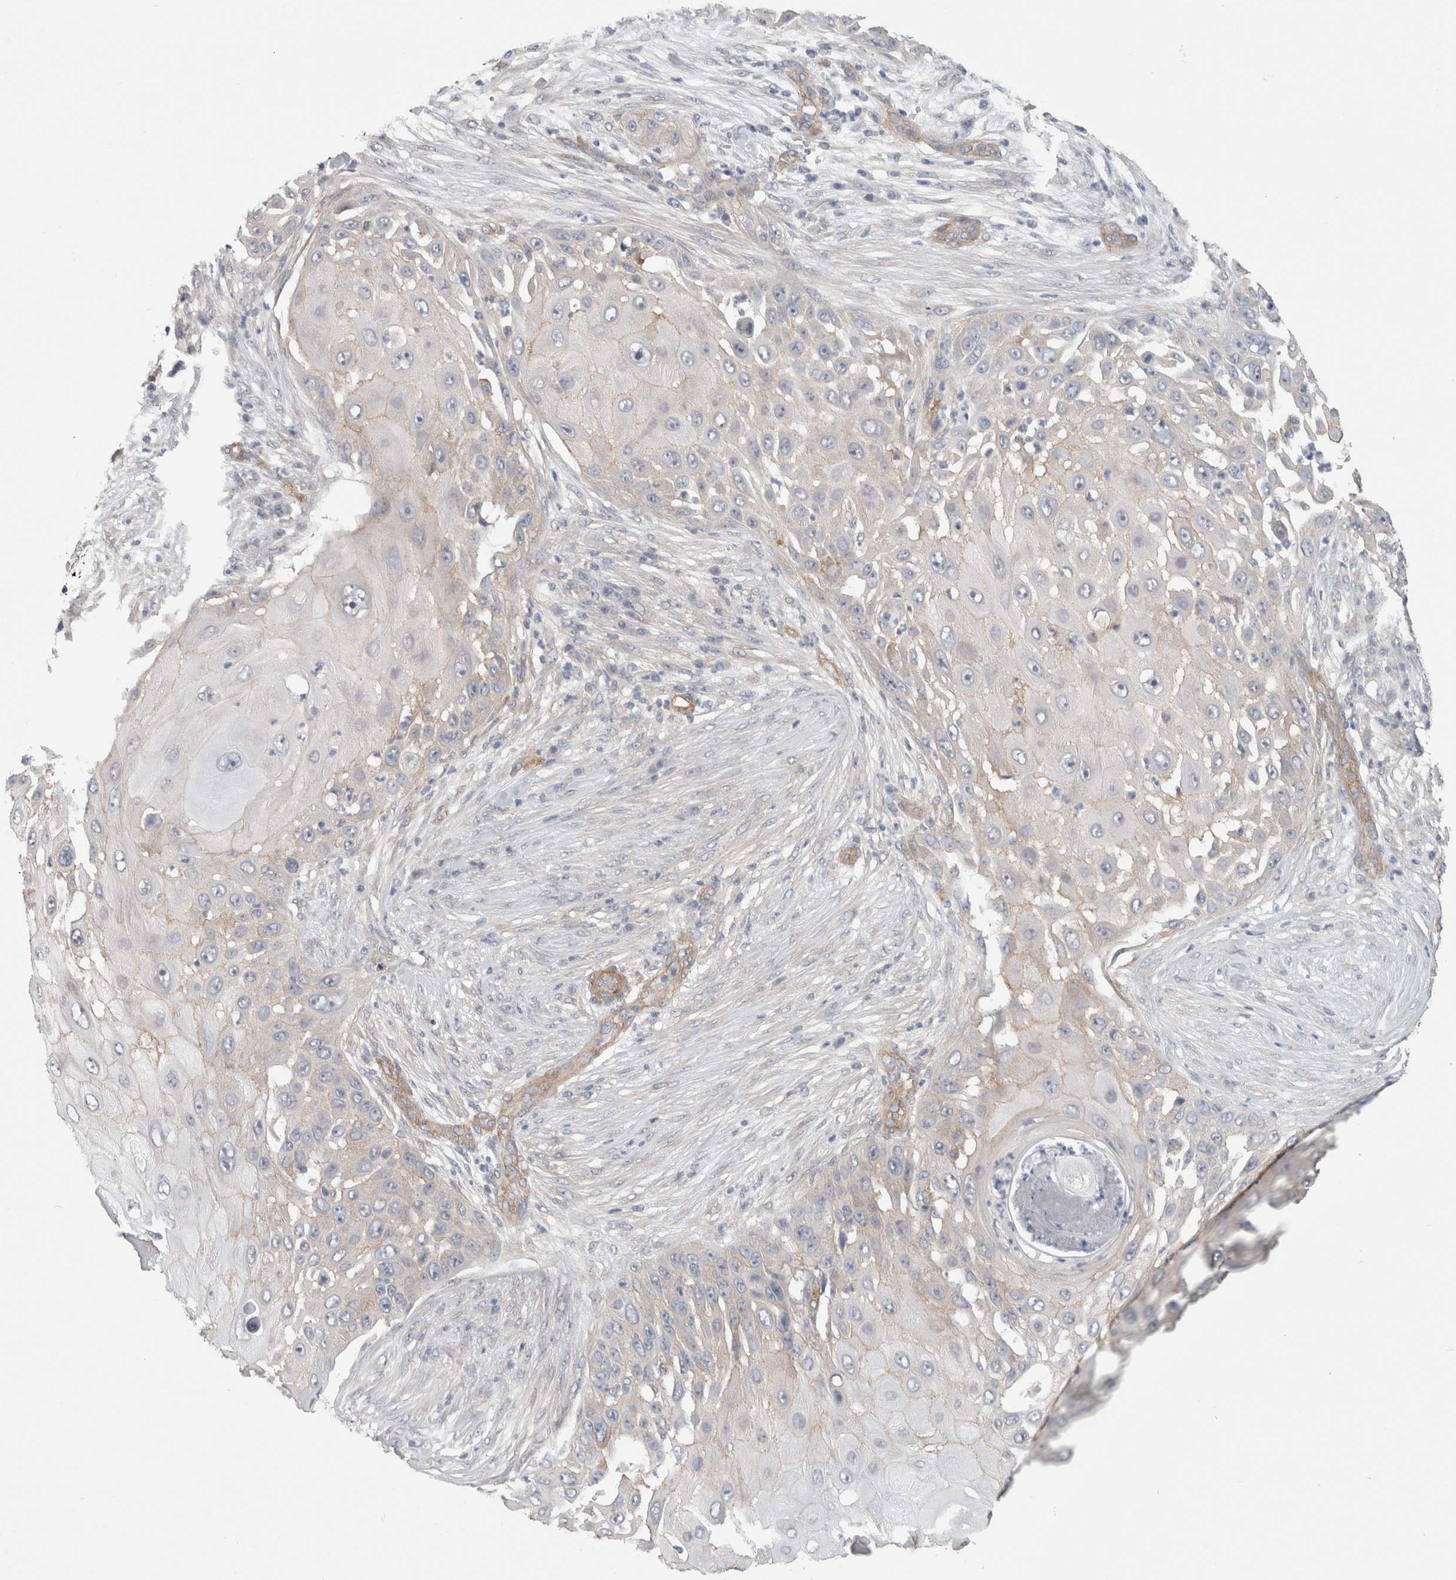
{"staining": {"intensity": "negative", "quantity": "none", "location": "none"}, "tissue": "skin cancer", "cell_type": "Tumor cells", "image_type": "cancer", "snomed": [{"axis": "morphology", "description": "Squamous cell carcinoma, NOS"}, {"axis": "topography", "description": "Skin"}], "caption": "IHC histopathology image of neoplastic tissue: squamous cell carcinoma (skin) stained with DAB exhibits no significant protein positivity in tumor cells.", "gene": "RASAL2", "patient": {"sex": "female", "age": 44}}